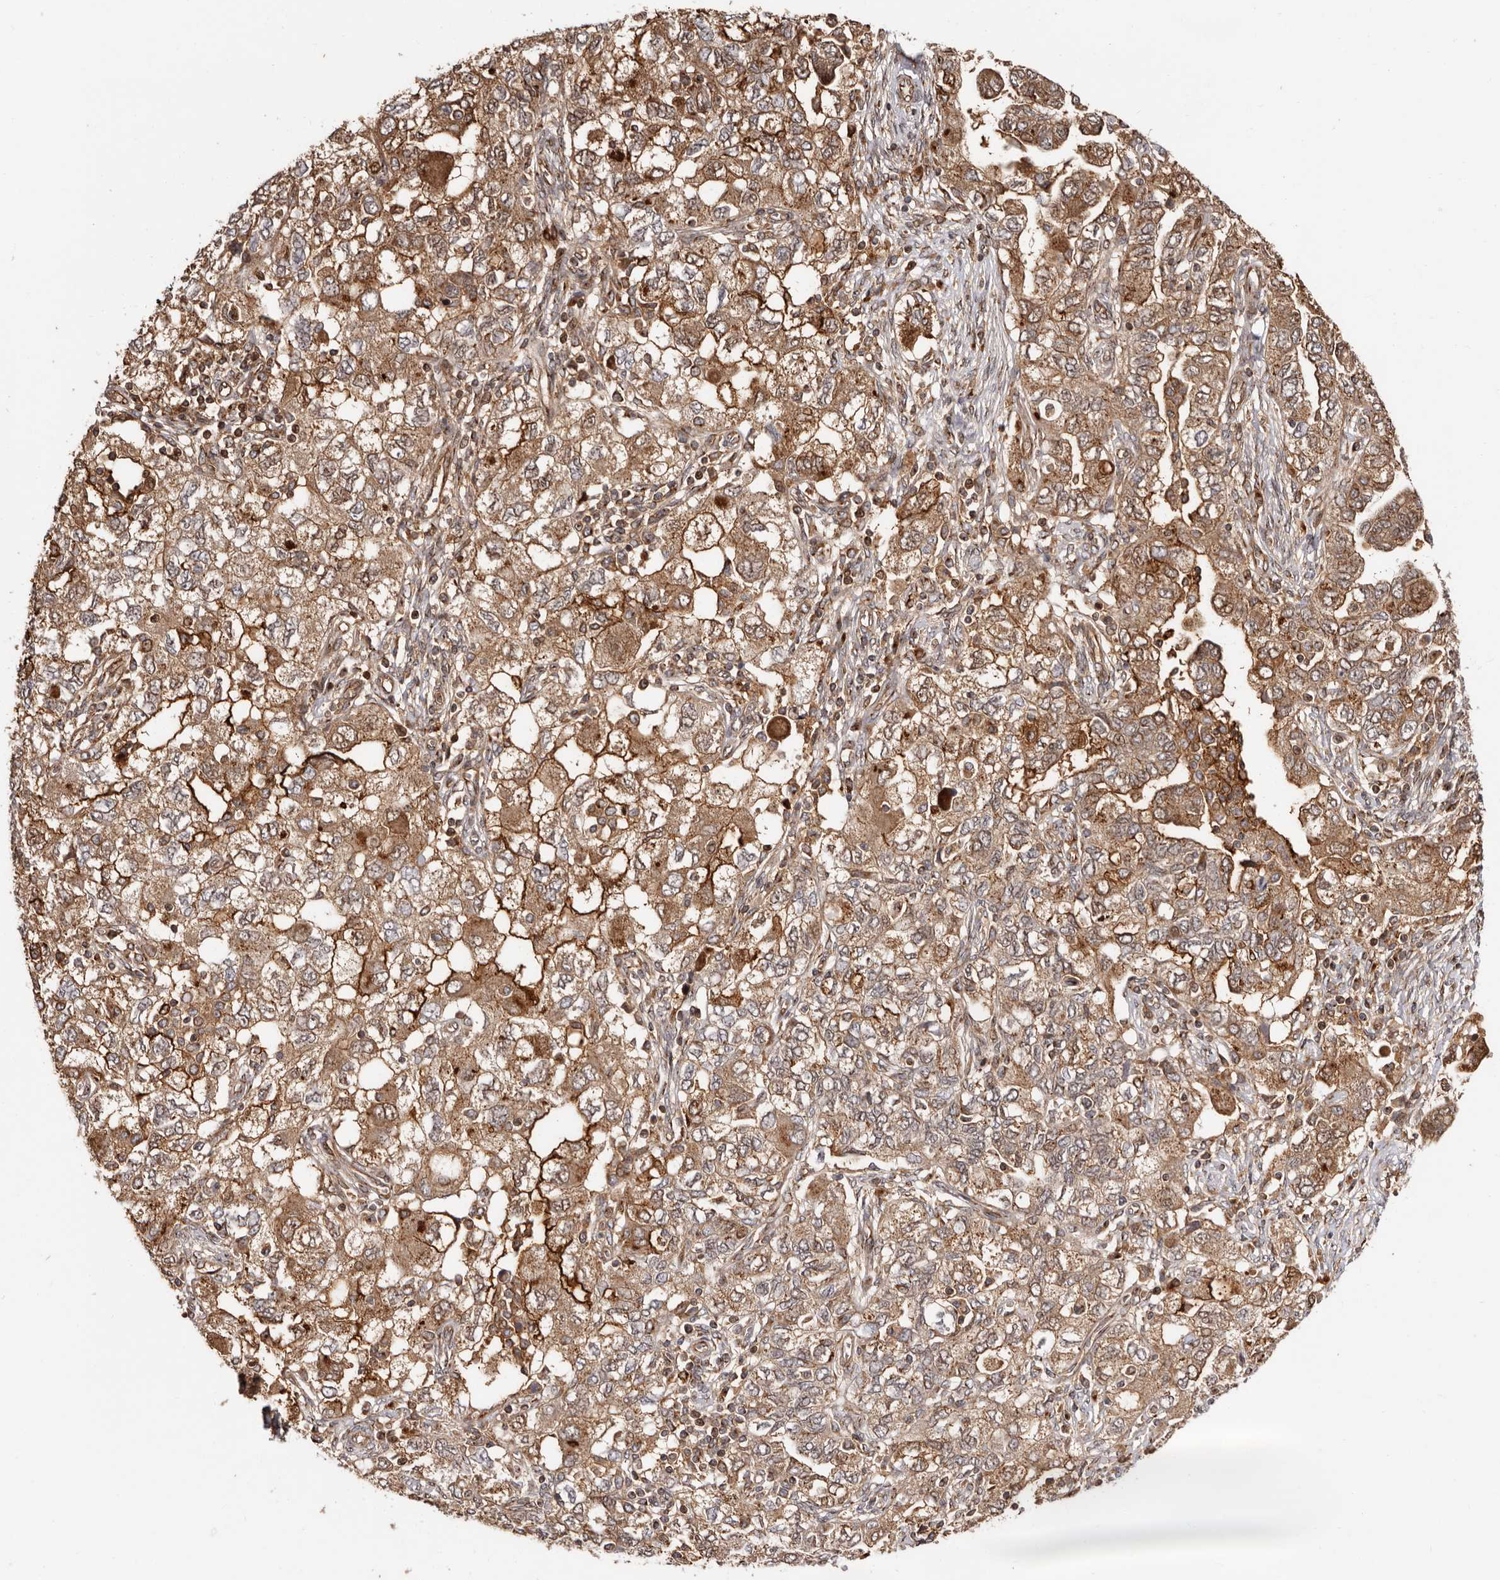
{"staining": {"intensity": "strong", "quantity": ">75%", "location": "cytoplasmic/membranous"}, "tissue": "ovarian cancer", "cell_type": "Tumor cells", "image_type": "cancer", "snomed": [{"axis": "morphology", "description": "Carcinoma, NOS"}, {"axis": "morphology", "description": "Cystadenocarcinoma, serous, NOS"}, {"axis": "topography", "description": "Ovary"}], "caption": "There is high levels of strong cytoplasmic/membranous staining in tumor cells of ovarian serous cystadenocarcinoma, as demonstrated by immunohistochemical staining (brown color).", "gene": "GPR27", "patient": {"sex": "female", "age": 69}}